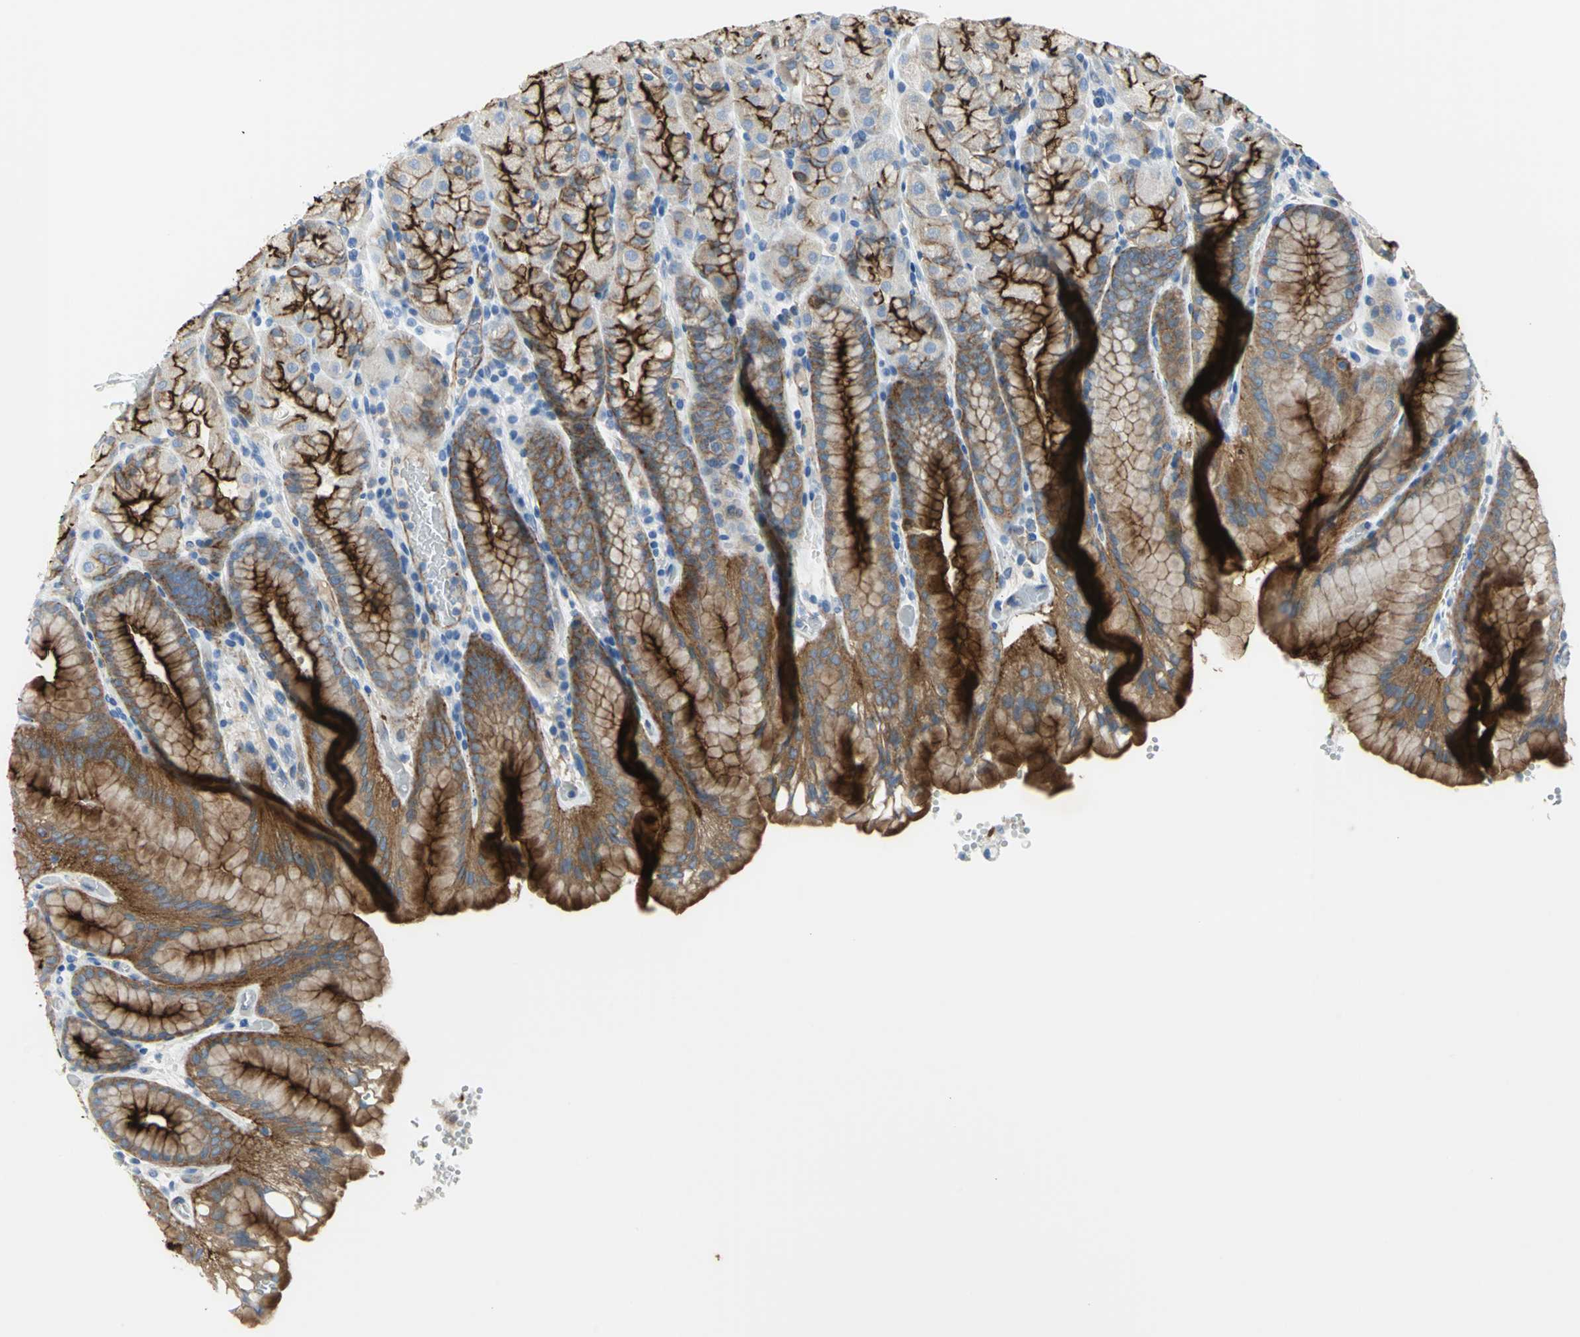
{"staining": {"intensity": "strong", "quantity": ">75%", "location": "cytoplasmic/membranous"}, "tissue": "stomach", "cell_type": "Glandular cells", "image_type": "normal", "snomed": [{"axis": "morphology", "description": "Normal tissue, NOS"}, {"axis": "topography", "description": "Stomach, upper"}, {"axis": "topography", "description": "Stomach"}], "caption": "A micrograph of stomach stained for a protein displays strong cytoplasmic/membranous brown staining in glandular cells. The staining was performed using DAB (3,3'-diaminobenzidine), with brown indicating positive protein expression. Nuclei are stained blue with hematoxylin.", "gene": "FLNB", "patient": {"sex": "male", "age": 76}}